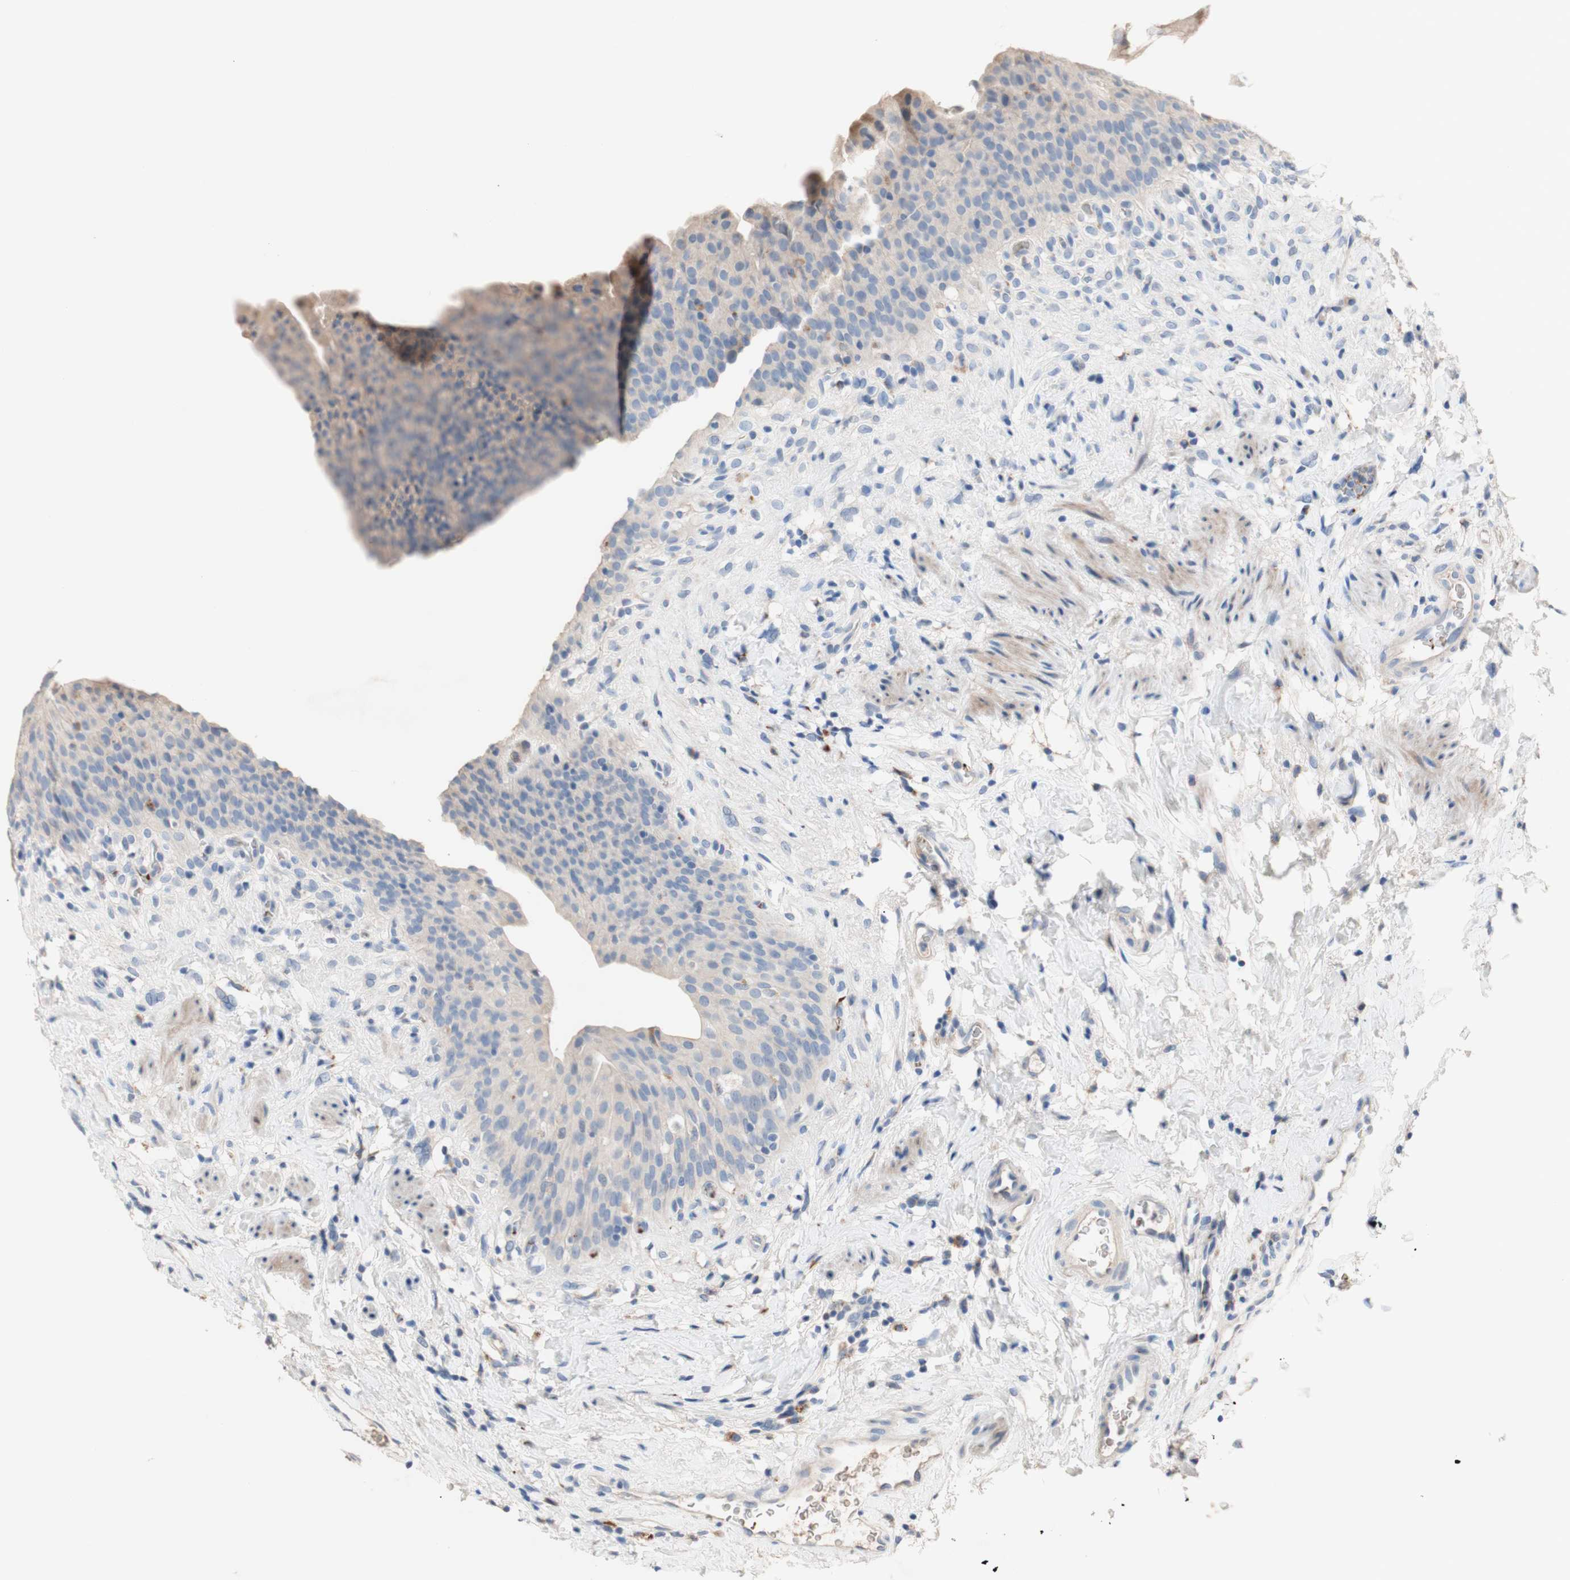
{"staining": {"intensity": "weak", "quantity": ">75%", "location": "cytoplasmic/membranous"}, "tissue": "urinary bladder", "cell_type": "Urothelial cells", "image_type": "normal", "snomed": [{"axis": "morphology", "description": "Normal tissue, NOS"}, {"axis": "topography", "description": "Urinary bladder"}], "caption": "Urothelial cells exhibit low levels of weak cytoplasmic/membranous positivity in about >75% of cells in unremarkable urinary bladder. The protein is shown in brown color, while the nuclei are stained blue.", "gene": "CDON", "patient": {"sex": "female", "age": 79}}